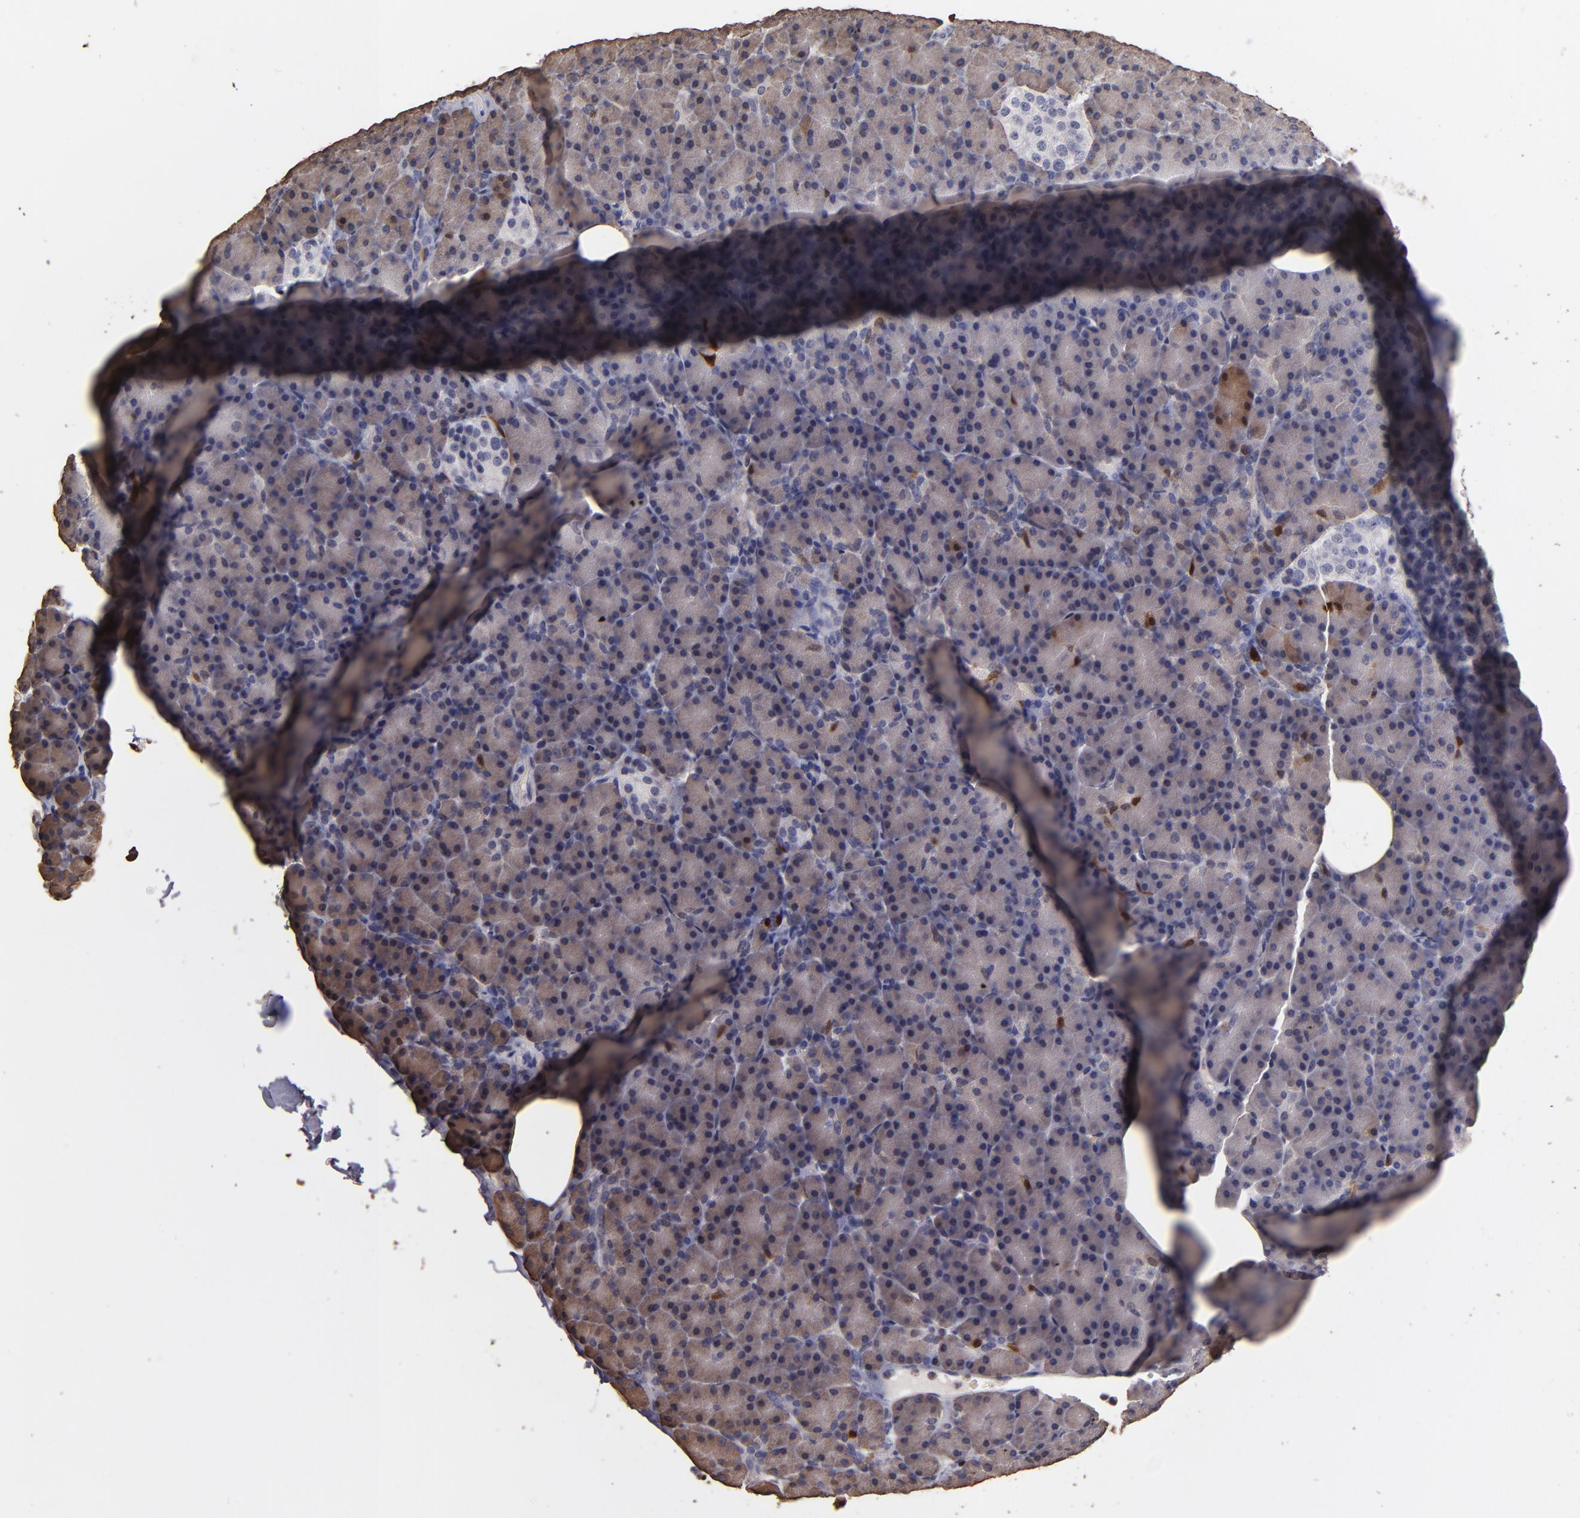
{"staining": {"intensity": "weak", "quantity": ">75%", "location": "cytoplasmic/membranous,nuclear"}, "tissue": "pancreas", "cell_type": "Exocrine glandular cells", "image_type": "normal", "snomed": [{"axis": "morphology", "description": "Normal tissue, NOS"}, {"axis": "topography", "description": "Pancreas"}], "caption": "Protein staining of benign pancreas shows weak cytoplasmic/membranous,nuclear positivity in approximately >75% of exocrine glandular cells. (Brightfield microscopy of DAB IHC at high magnification).", "gene": "S100A1", "patient": {"sex": "female", "age": 43}}